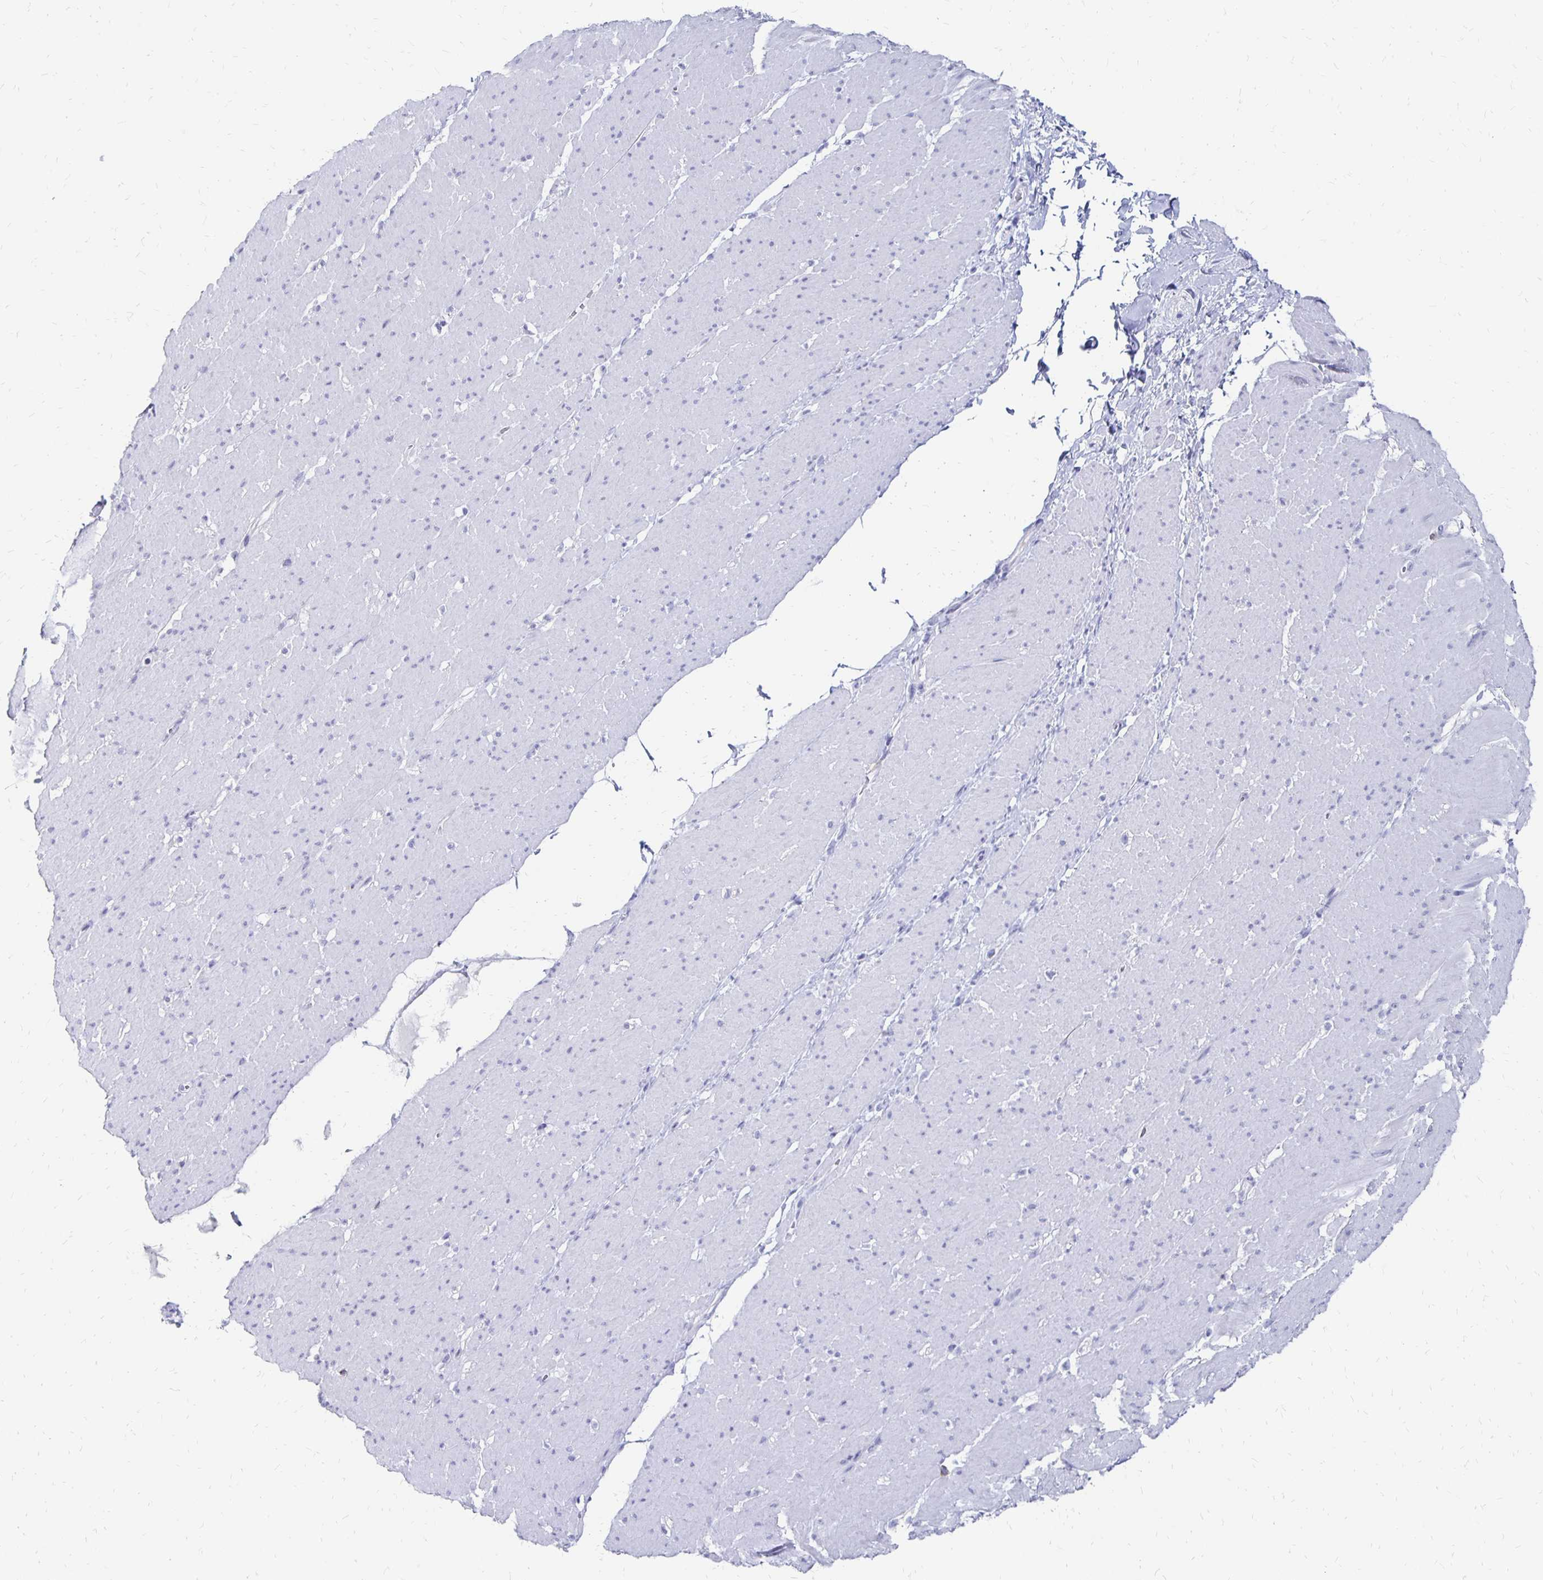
{"staining": {"intensity": "negative", "quantity": "none", "location": "none"}, "tissue": "smooth muscle", "cell_type": "Smooth muscle cells", "image_type": "normal", "snomed": [{"axis": "morphology", "description": "Normal tissue, NOS"}, {"axis": "topography", "description": "Smooth muscle"}, {"axis": "topography", "description": "Rectum"}], "caption": "Image shows no protein expression in smooth muscle cells of benign smooth muscle. Brightfield microscopy of immunohistochemistry stained with DAB (3,3'-diaminobenzidine) (brown) and hematoxylin (blue), captured at high magnification.", "gene": "SYT2", "patient": {"sex": "male", "age": 53}}